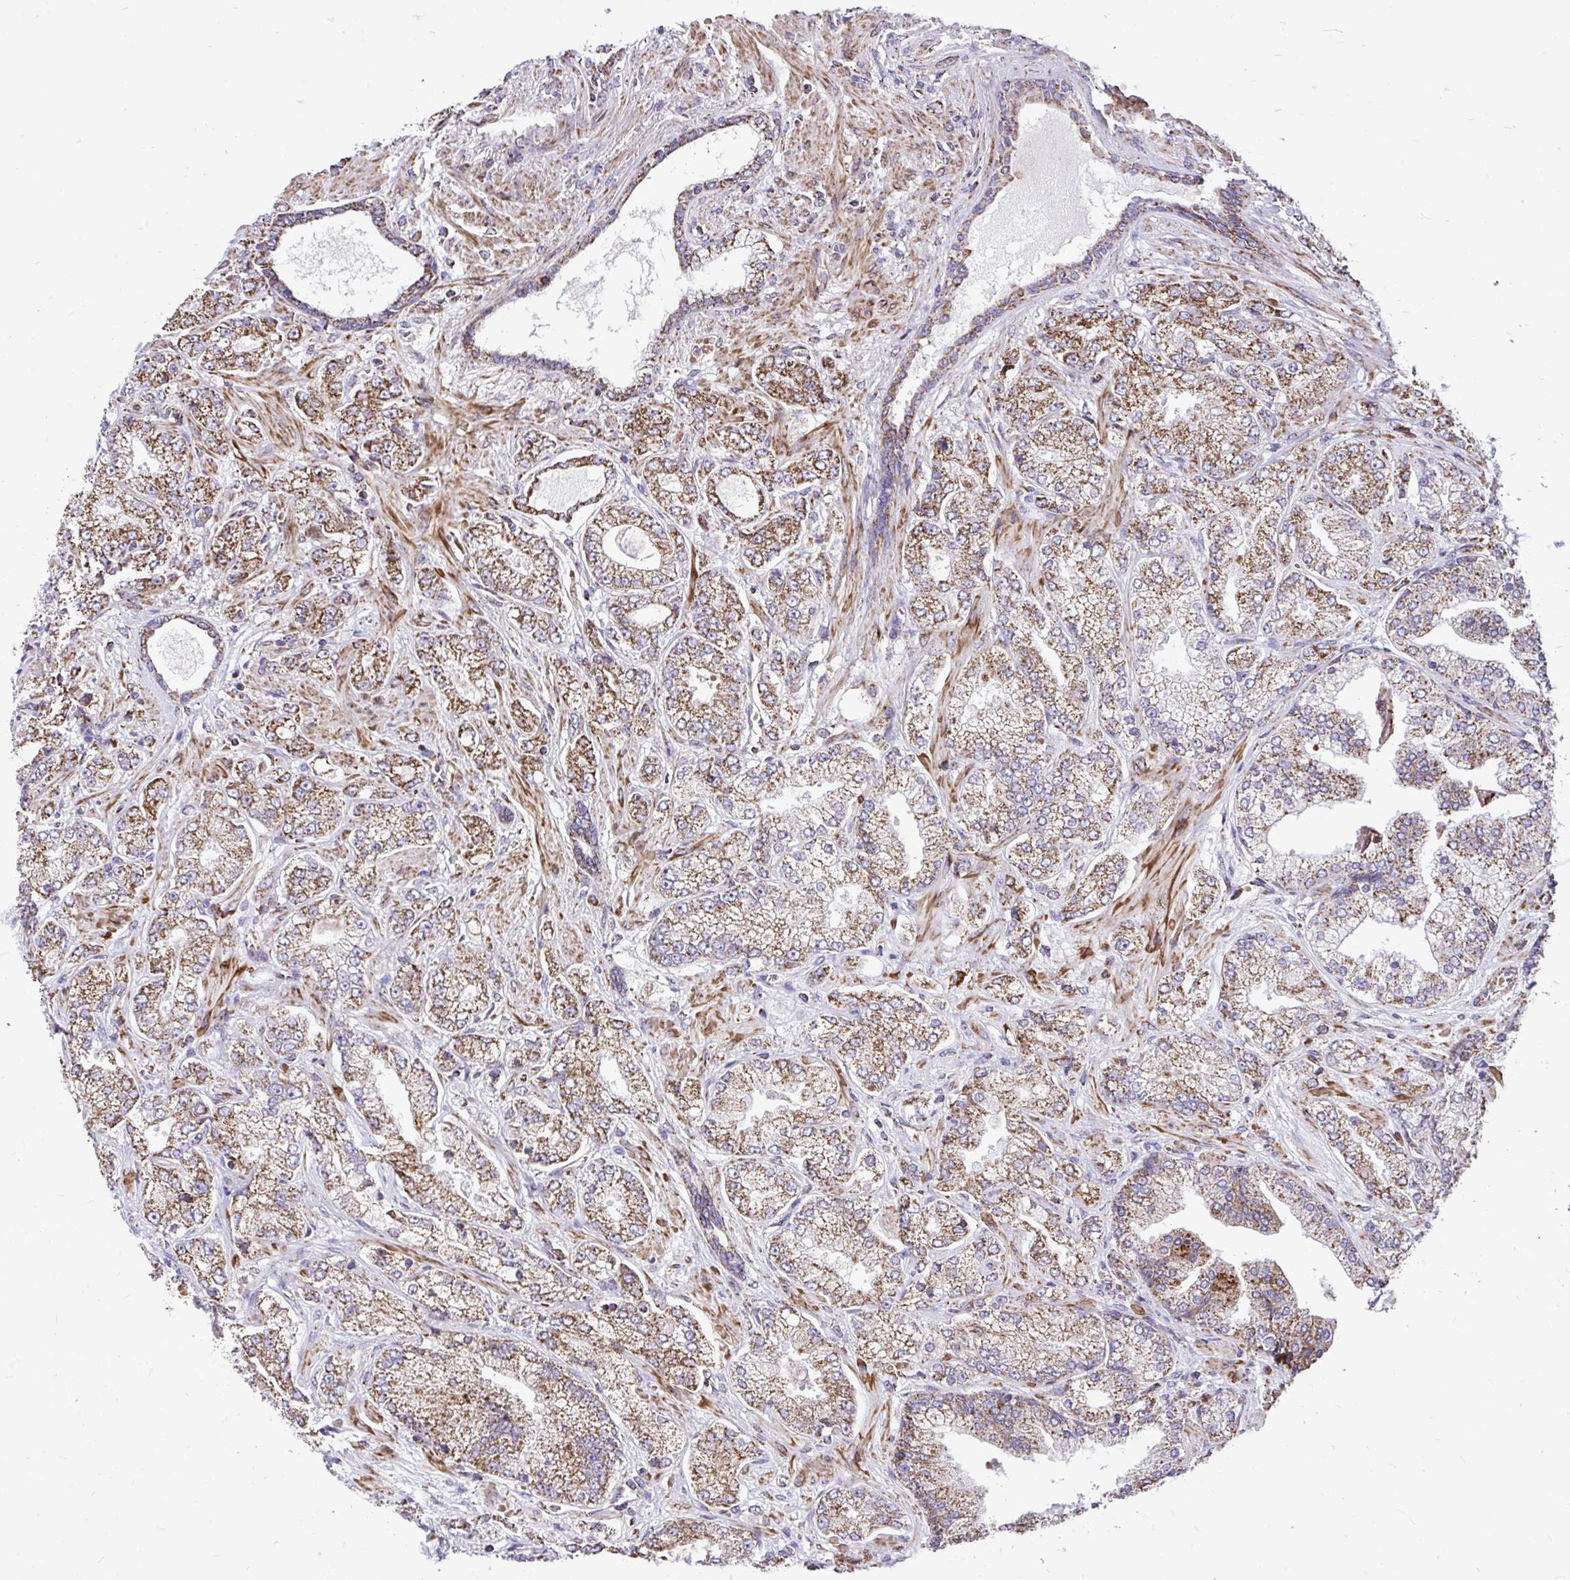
{"staining": {"intensity": "moderate", "quantity": ">75%", "location": "cytoplasmic/membranous"}, "tissue": "prostate cancer", "cell_type": "Tumor cells", "image_type": "cancer", "snomed": [{"axis": "morphology", "description": "Normal tissue, NOS"}, {"axis": "morphology", "description": "Adenocarcinoma, High grade"}, {"axis": "topography", "description": "Prostate"}, {"axis": "topography", "description": "Peripheral nerve tissue"}], "caption": "A brown stain labels moderate cytoplasmic/membranous positivity of a protein in human high-grade adenocarcinoma (prostate) tumor cells.", "gene": "UBE2C", "patient": {"sex": "male", "age": 68}}